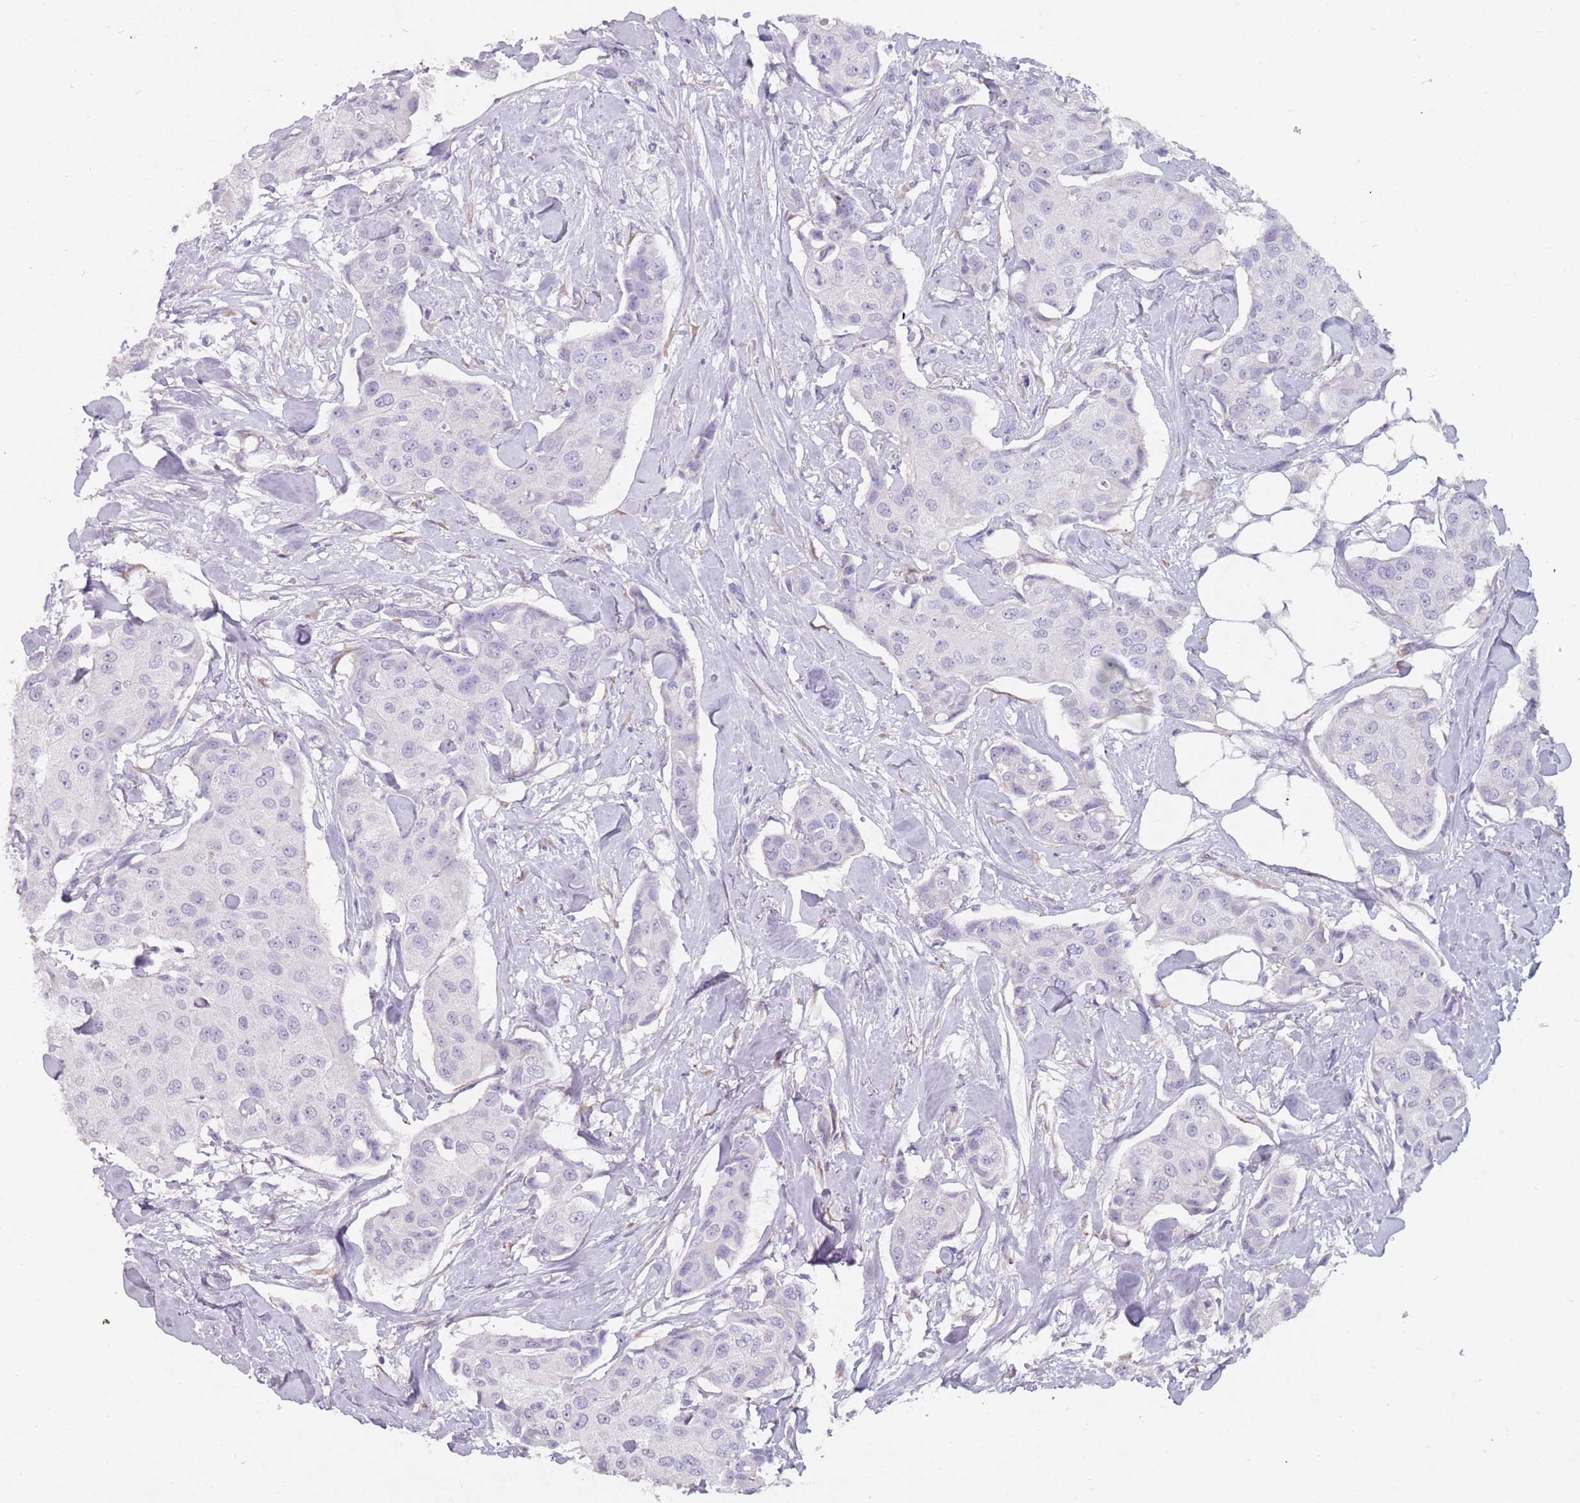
{"staining": {"intensity": "negative", "quantity": "none", "location": "none"}, "tissue": "breast cancer", "cell_type": "Tumor cells", "image_type": "cancer", "snomed": [{"axis": "morphology", "description": "Duct carcinoma"}, {"axis": "topography", "description": "Breast"}, {"axis": "topography", "description": "Lymph node"}], "caption": "IHC micrograph of neoplastic tissue: breast cancer (invasive ductal carcinoma) stained with DAB (3,3'-diaminobenzidine) exhibits no significant protein staining in tumor cells. (Brightfield microscopy of DAB IHC at high magnification).", "gene": "DDX4", "patient": {"sex": "female", "age": 80}}